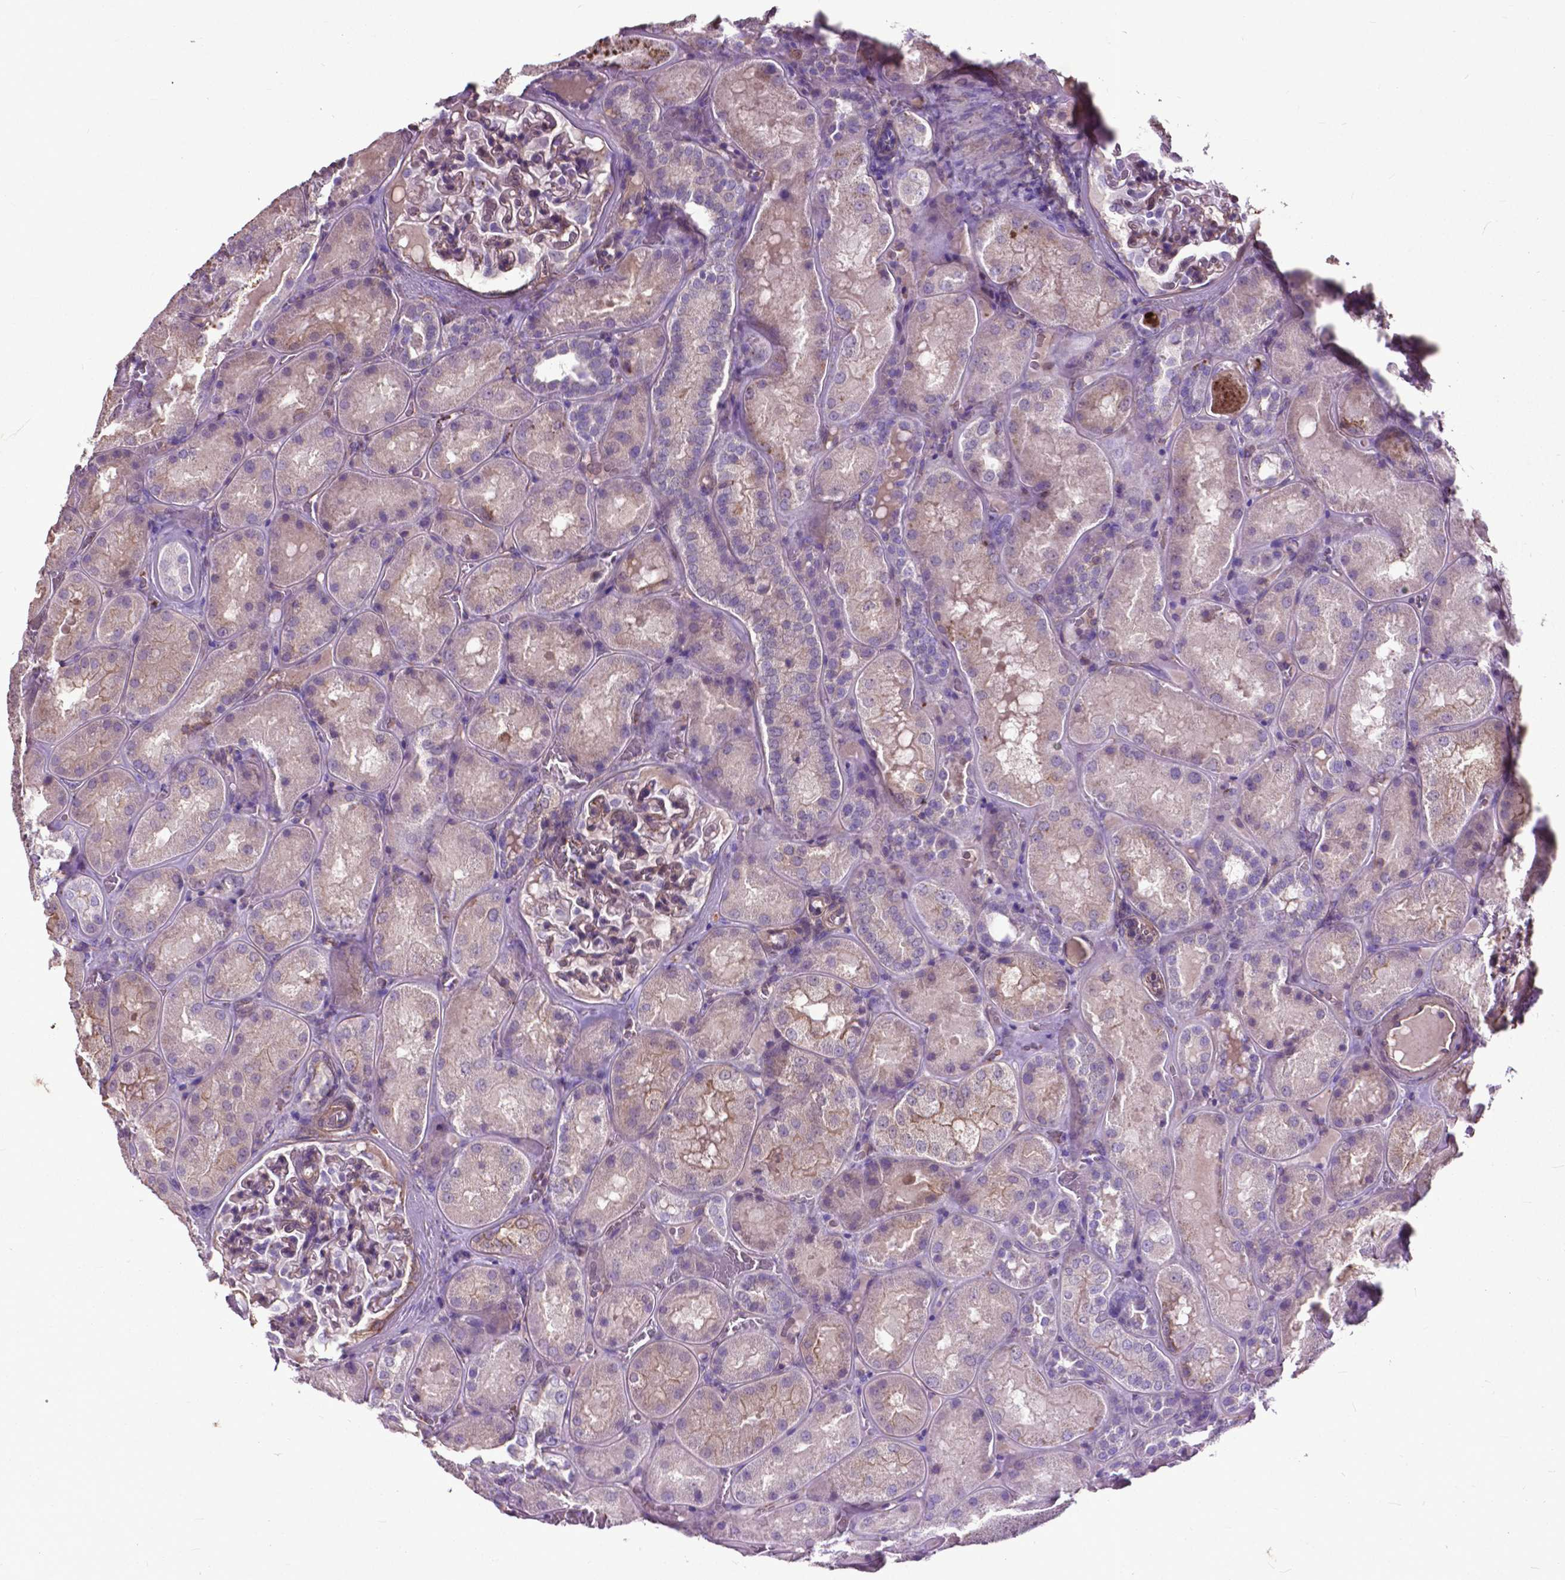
{"staining": {"intensity": "weak", "quantity": "25%-75%", "location": "cytoplasmic/membranous"}, "tissue": "kidney", "cell_type": "Cells in glomeruli", "image_type": "normal", "snomed": [{"axis": "morphology", "description": "Normal tissue, NOS"}, {"axis": "topography", "description": "Kidney"}], "caption": "This is a photomicrograph of immunohistochemistry (IHC) staining of unremarkable kidney, which shows weak staining in the cytoplasmic/membranous of cells in glomeruli.", "gene": "PDLIM1", "patient": {"sex": "male", "age": 73}}